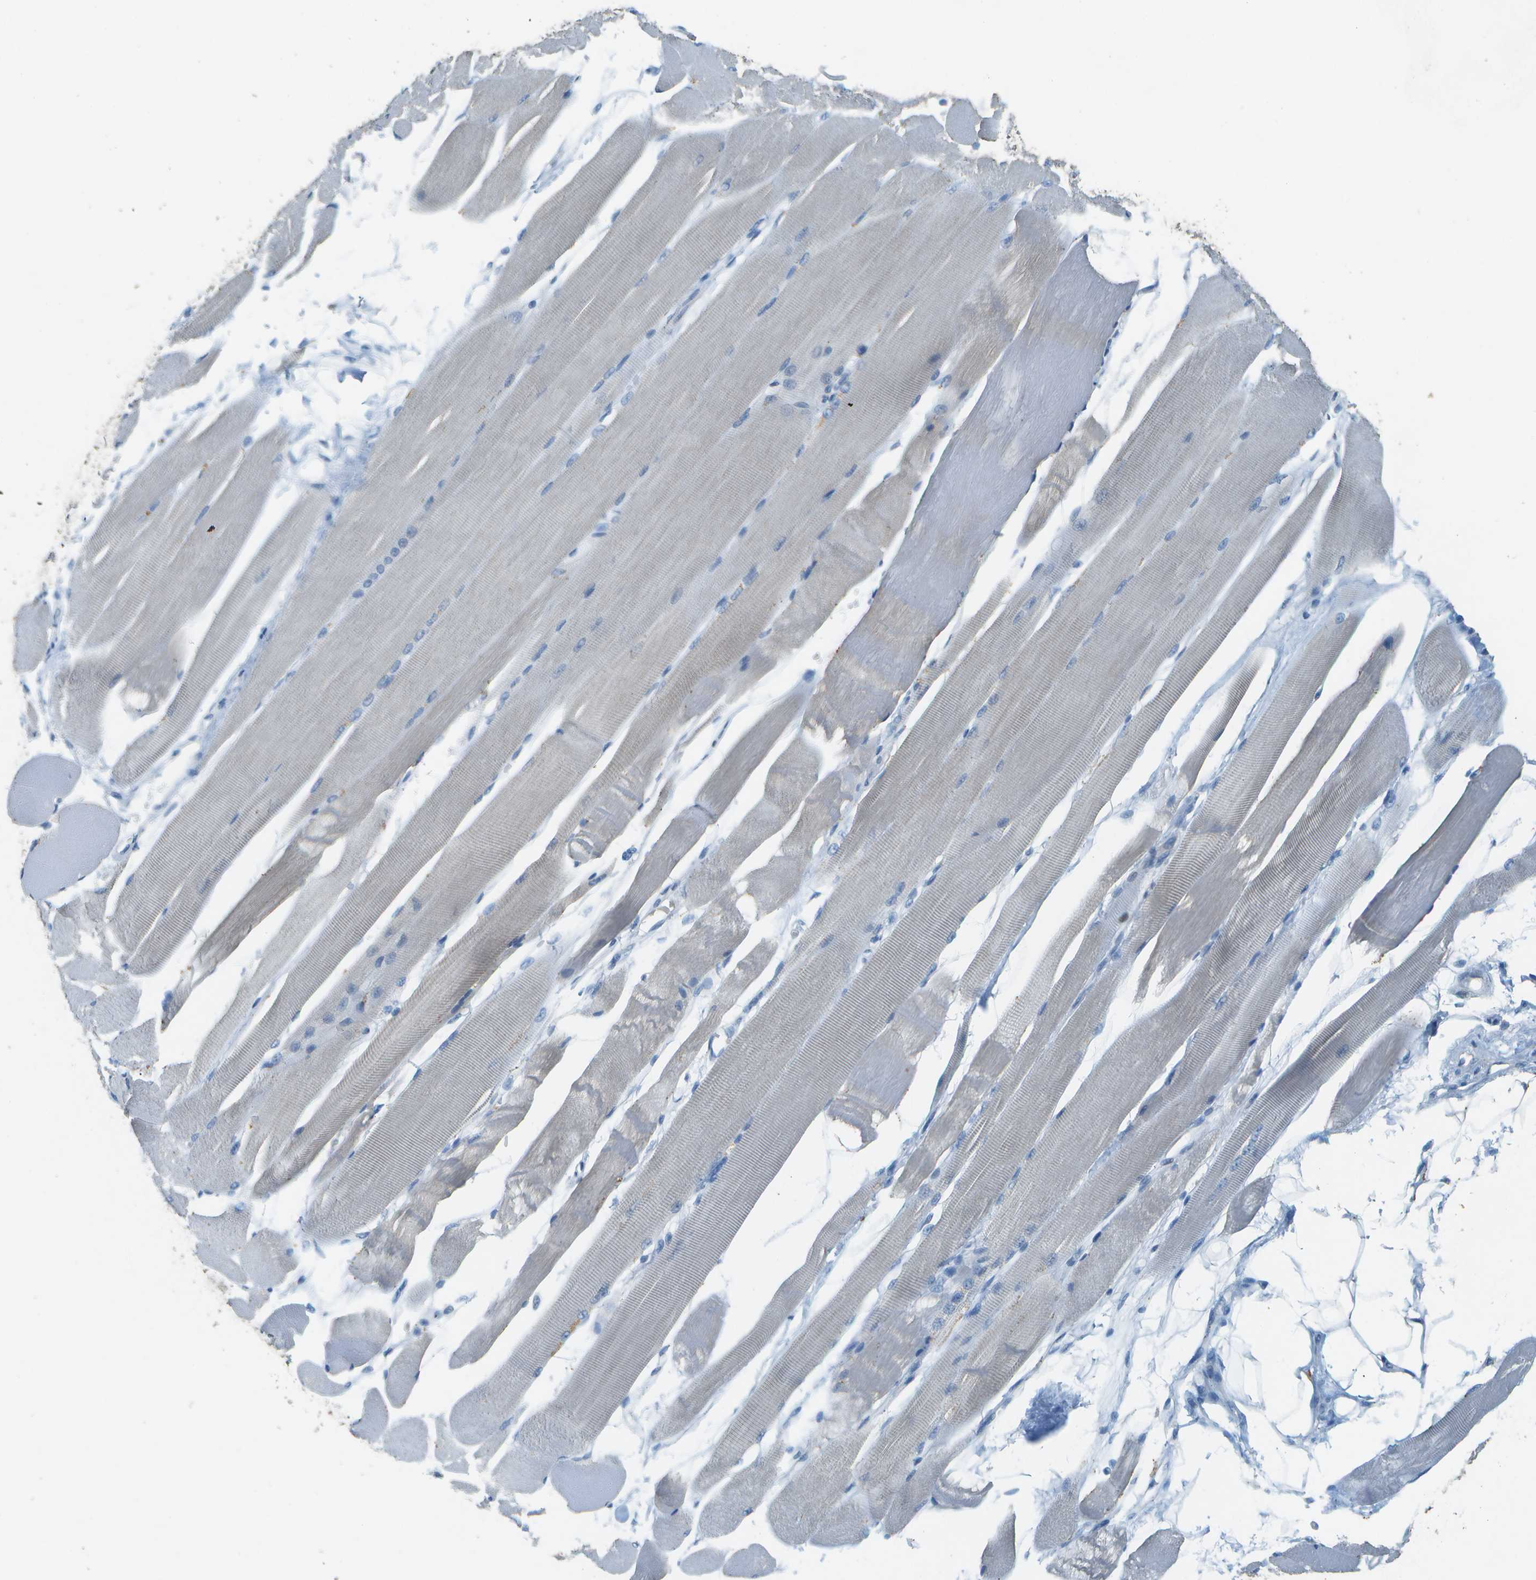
{"staining": {"intensity": "weak", "quantity": "<25%", "location": "cytoplasmic/membranous"}, "tissue": "skeletal muscle", "cell_type": "Myocytes", "image_type": "normal", "snomed": [{"axis": "morphology", "description": "Normal tissue, NOS"}, {"axis": "topography", "description": "Skeletal muscle"}, {"axis": "topography", "description": "Peripheral nerve tissue"}], "caption": "Myocytes are negative for brown protein staining in unremarkable skeletal muscle.", "gene": "LGI2", "patient": {"sex": "female", "age": 84}}